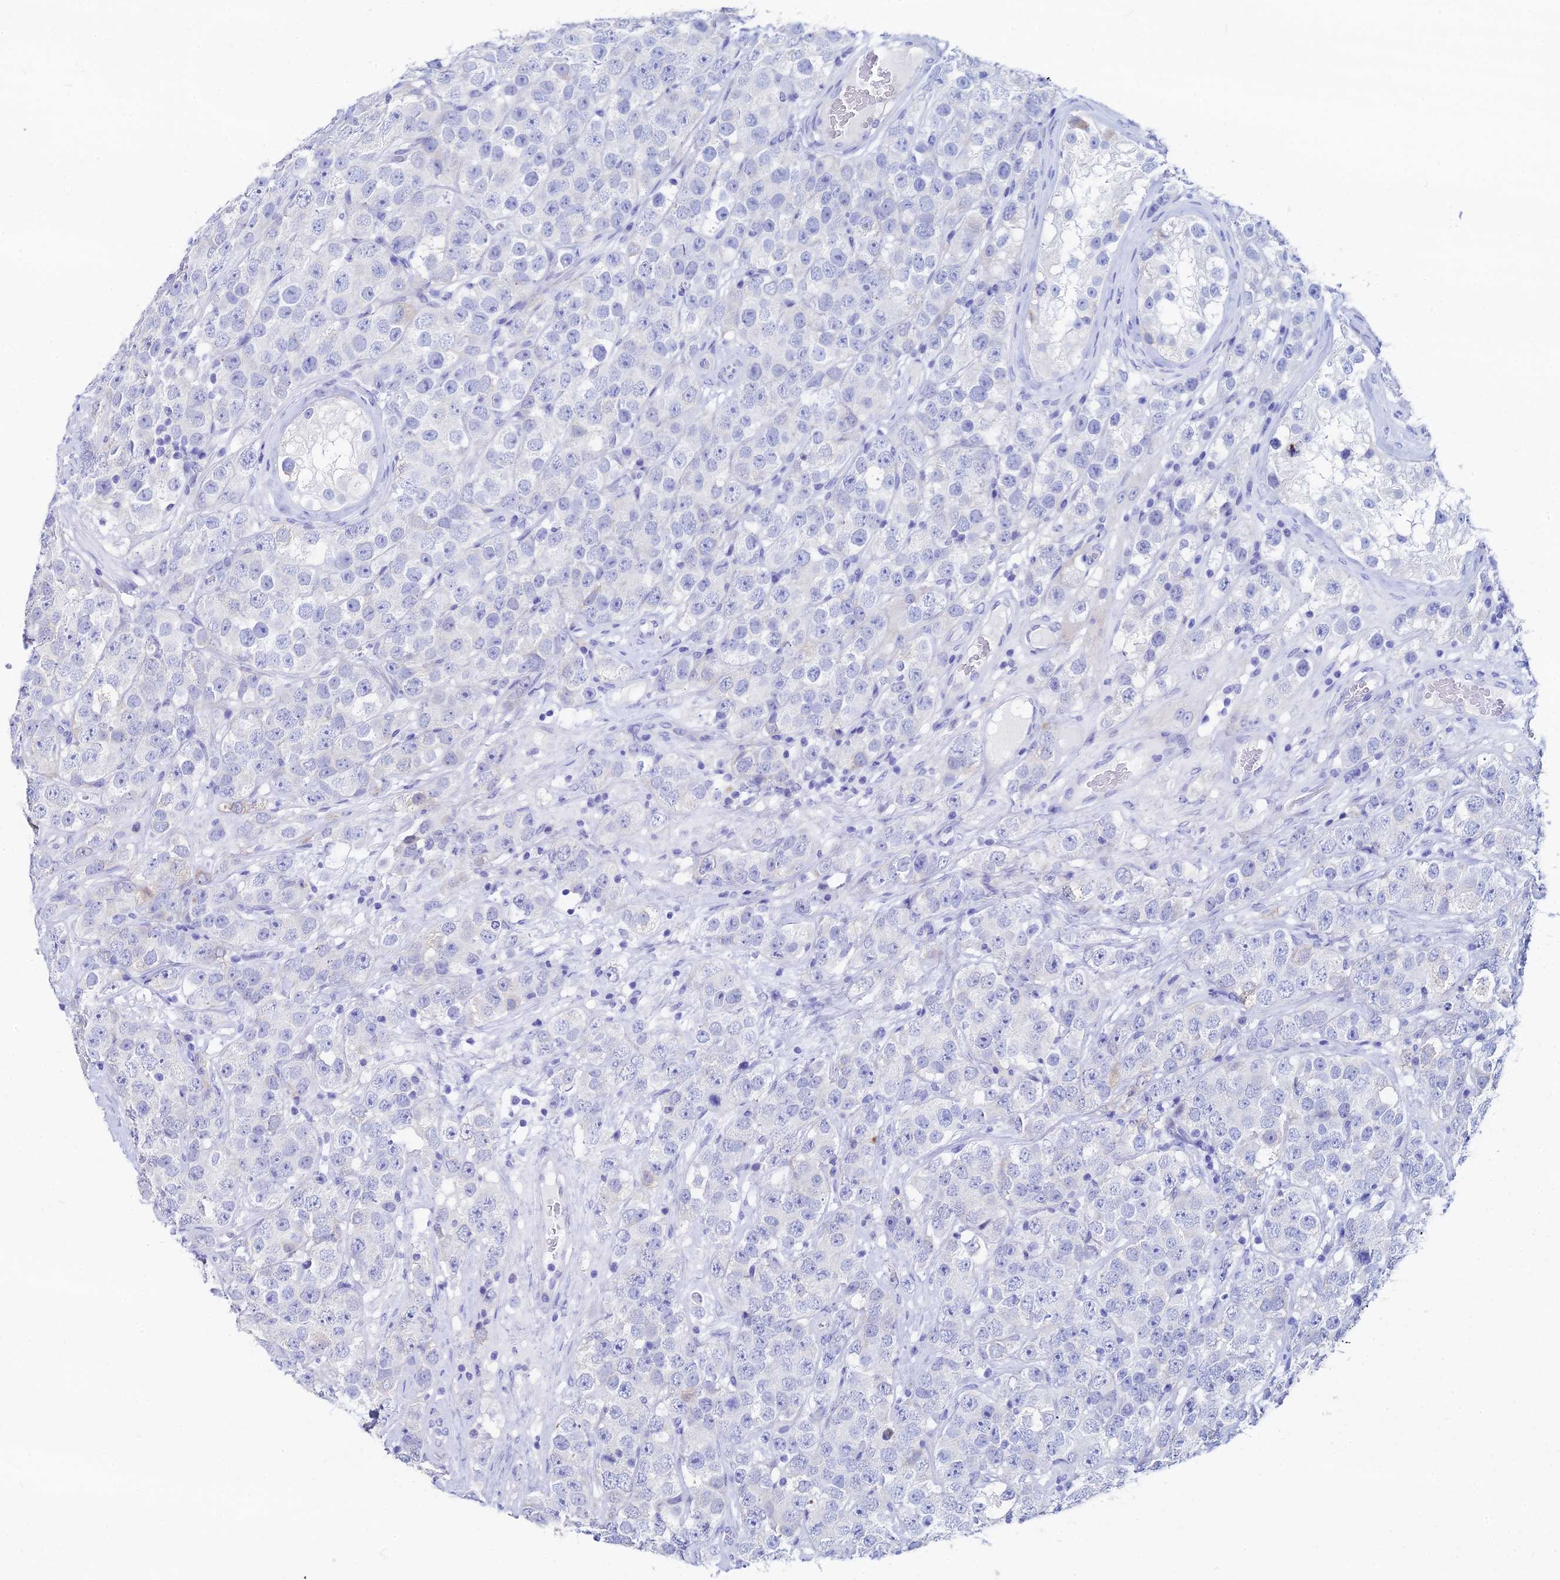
{"staining": {"intensity": "negative", "quantity": "none", "location": "none"}, "tissue": "testis cancer", "cell_type": "Tumor cells", "image_type": "cancer", "snomed": [{"axis": "morphology", "description": "Seminoma, NOS"}, {"axis": "topography", "description": "Testis"}], "caption": "Immunohistochemistry (IHC) image of neoplastic tissue: human testis seminoma stained with DAB displays no significant protein positivity in tumor cells.", "gene": "HSPA1L", "patient": {"sex": "male", "age": 28}}